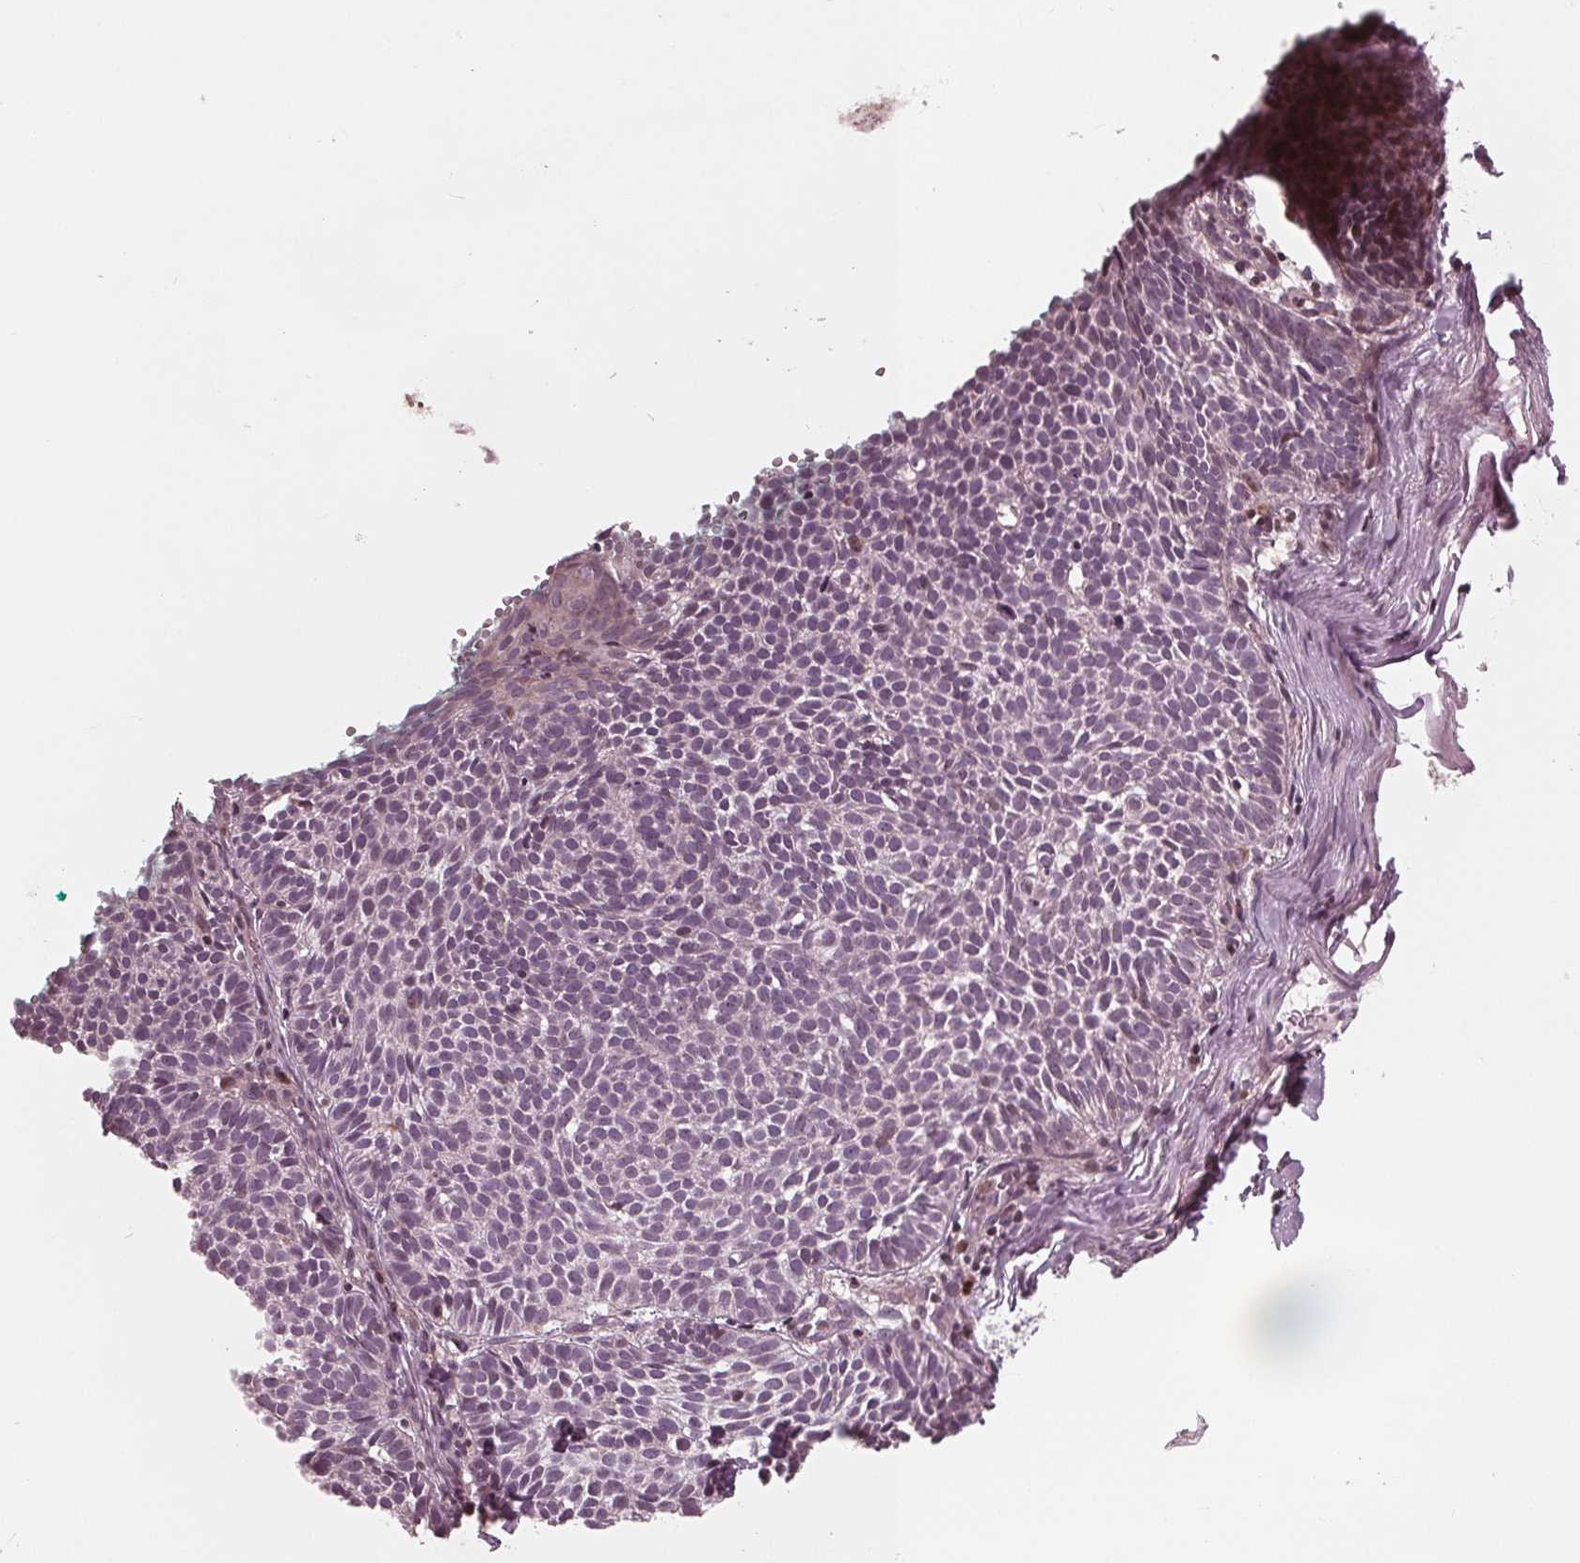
{"staining": {"intensity": "negative", "quantity": "none", "location": "none"}, "tissue": "skin cancer", "cell_type": "Tumor cells", "image_type": "cancer", "snomed": [{"axis": "morphology", "description": "Basal cell carcinoma"}, {"axis": "topography", "description": "Skin"}], "caption": "A histopathology image of human skin basal cell carcinoma is negative for staining in tumor cells.", "gene": "NUP210", "patient": {"sex": "male", "age": 63}}